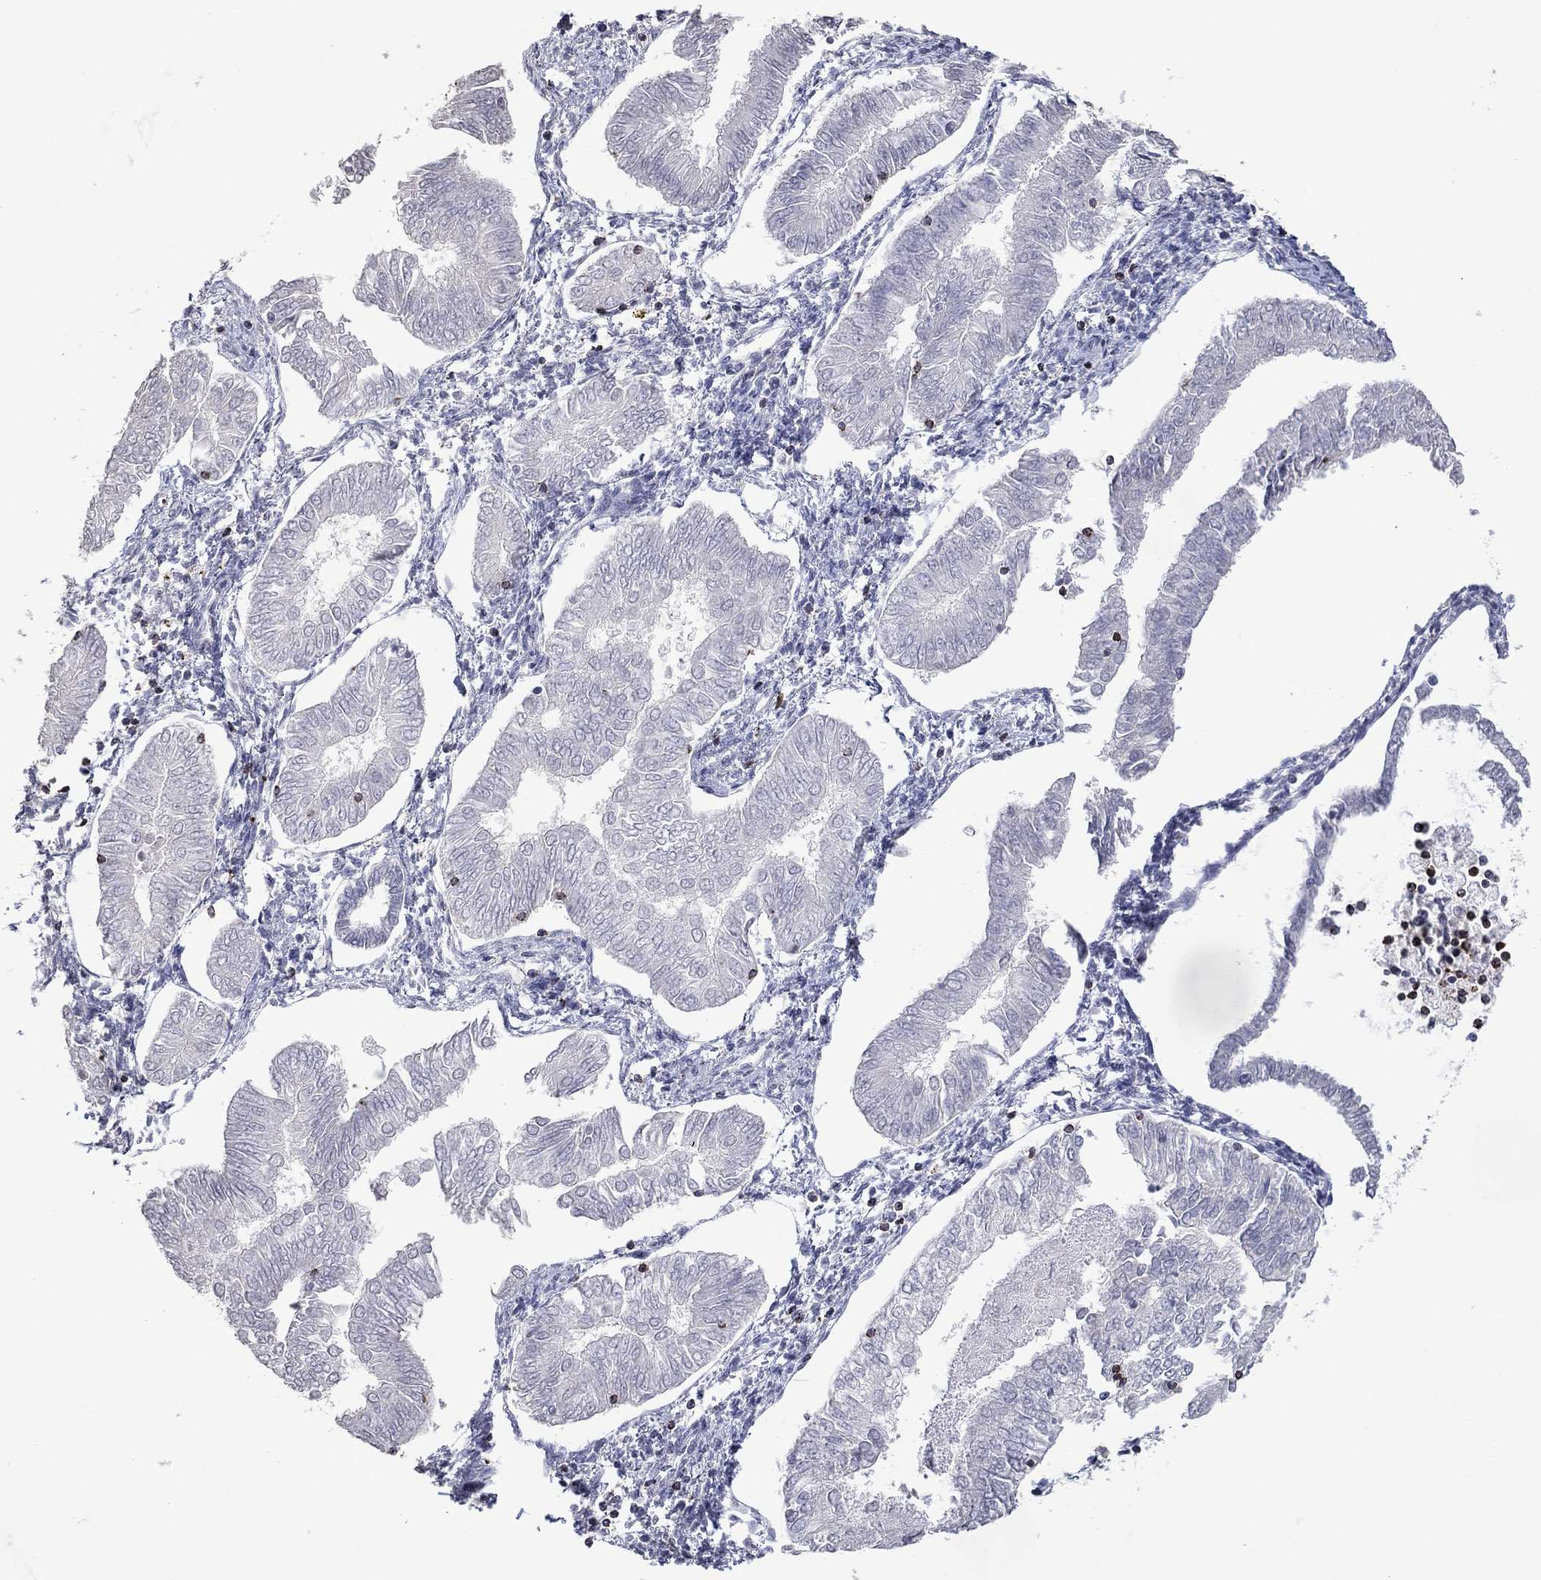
{"staining": {"intensity": "negative", "quantity": "none", "location": "none"}, "tissue": "endometrial cancer", "cell_type": "Tumor cells", "image_type": "cancer", "snomed": [{"axis": "morphology", "description": "Adenocarcinoma, NOS"}, {"axis": "topography", "description": "Endometrium"}], "caption": "Immunohistochemistry (IHC) histopathology image of human adenocarcinoma (endometrial) stained for a protein (brown), which displays no positivity in tumor cells.", "gene": "CCL5", "patient": {"sex": "female", "age": 53}}